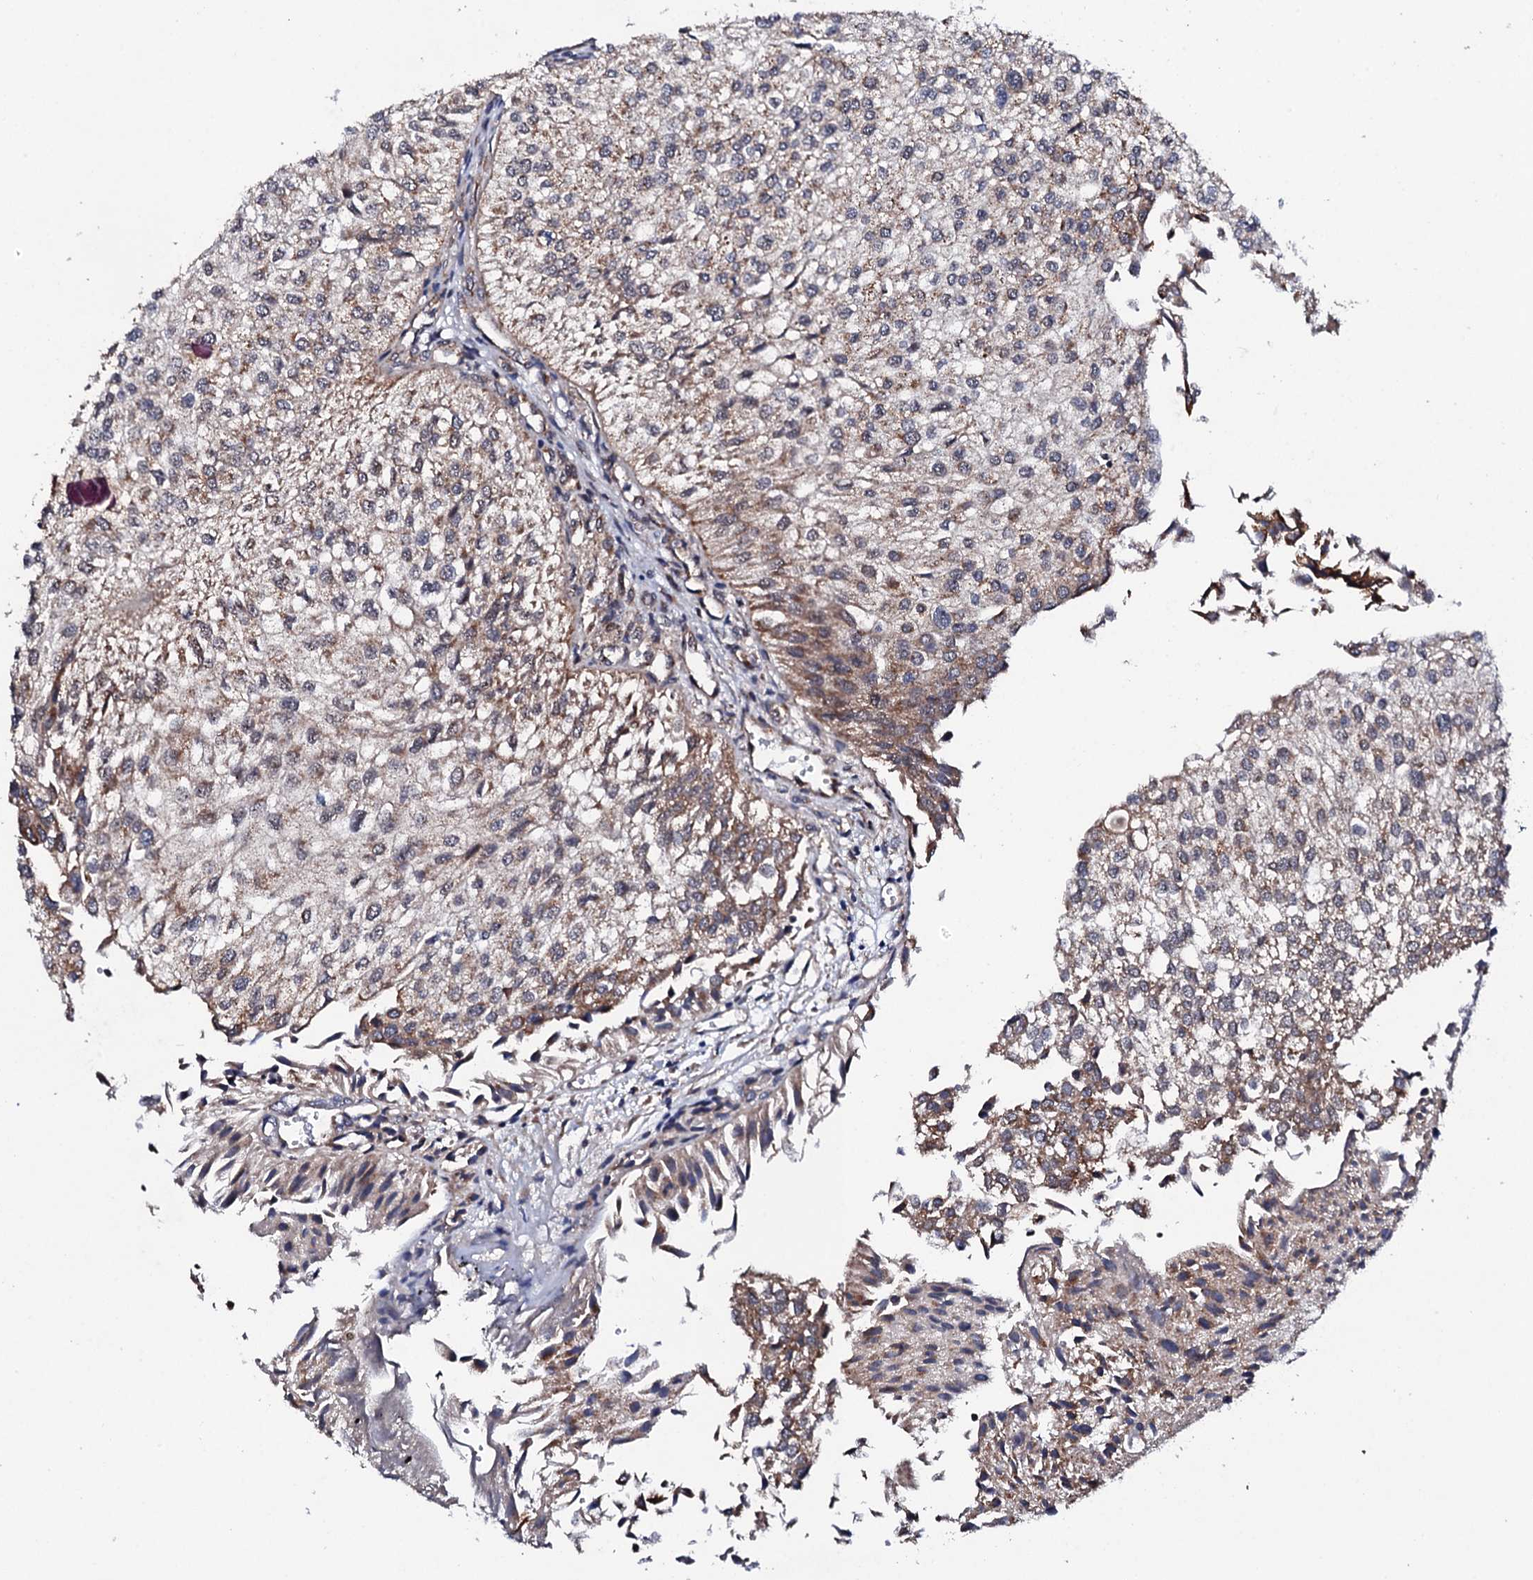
{"staining": {"intensity": "moderate", "quantity": "25%-75%", "location": "cytoplasmic/membranous"}, "tissue": "urothelial cancer", "cell_type": "Tumor cells", "image_type": "cancer", "snomed": [{"axis": "morphology", "description": "Urothelial carcinoma, Low grade"}, {"axis": "topography", "description": "Urinary bladder"}], "caption": "There is medium levels of moderate cytoplasmic/membranous expression in tumor cells of urothelial carcinoma (low-grade), as demonstrated by immunohistochemical staining (brown color).", "gene": "MTIF3", "patient": {"sex": "female", "age": 89}}